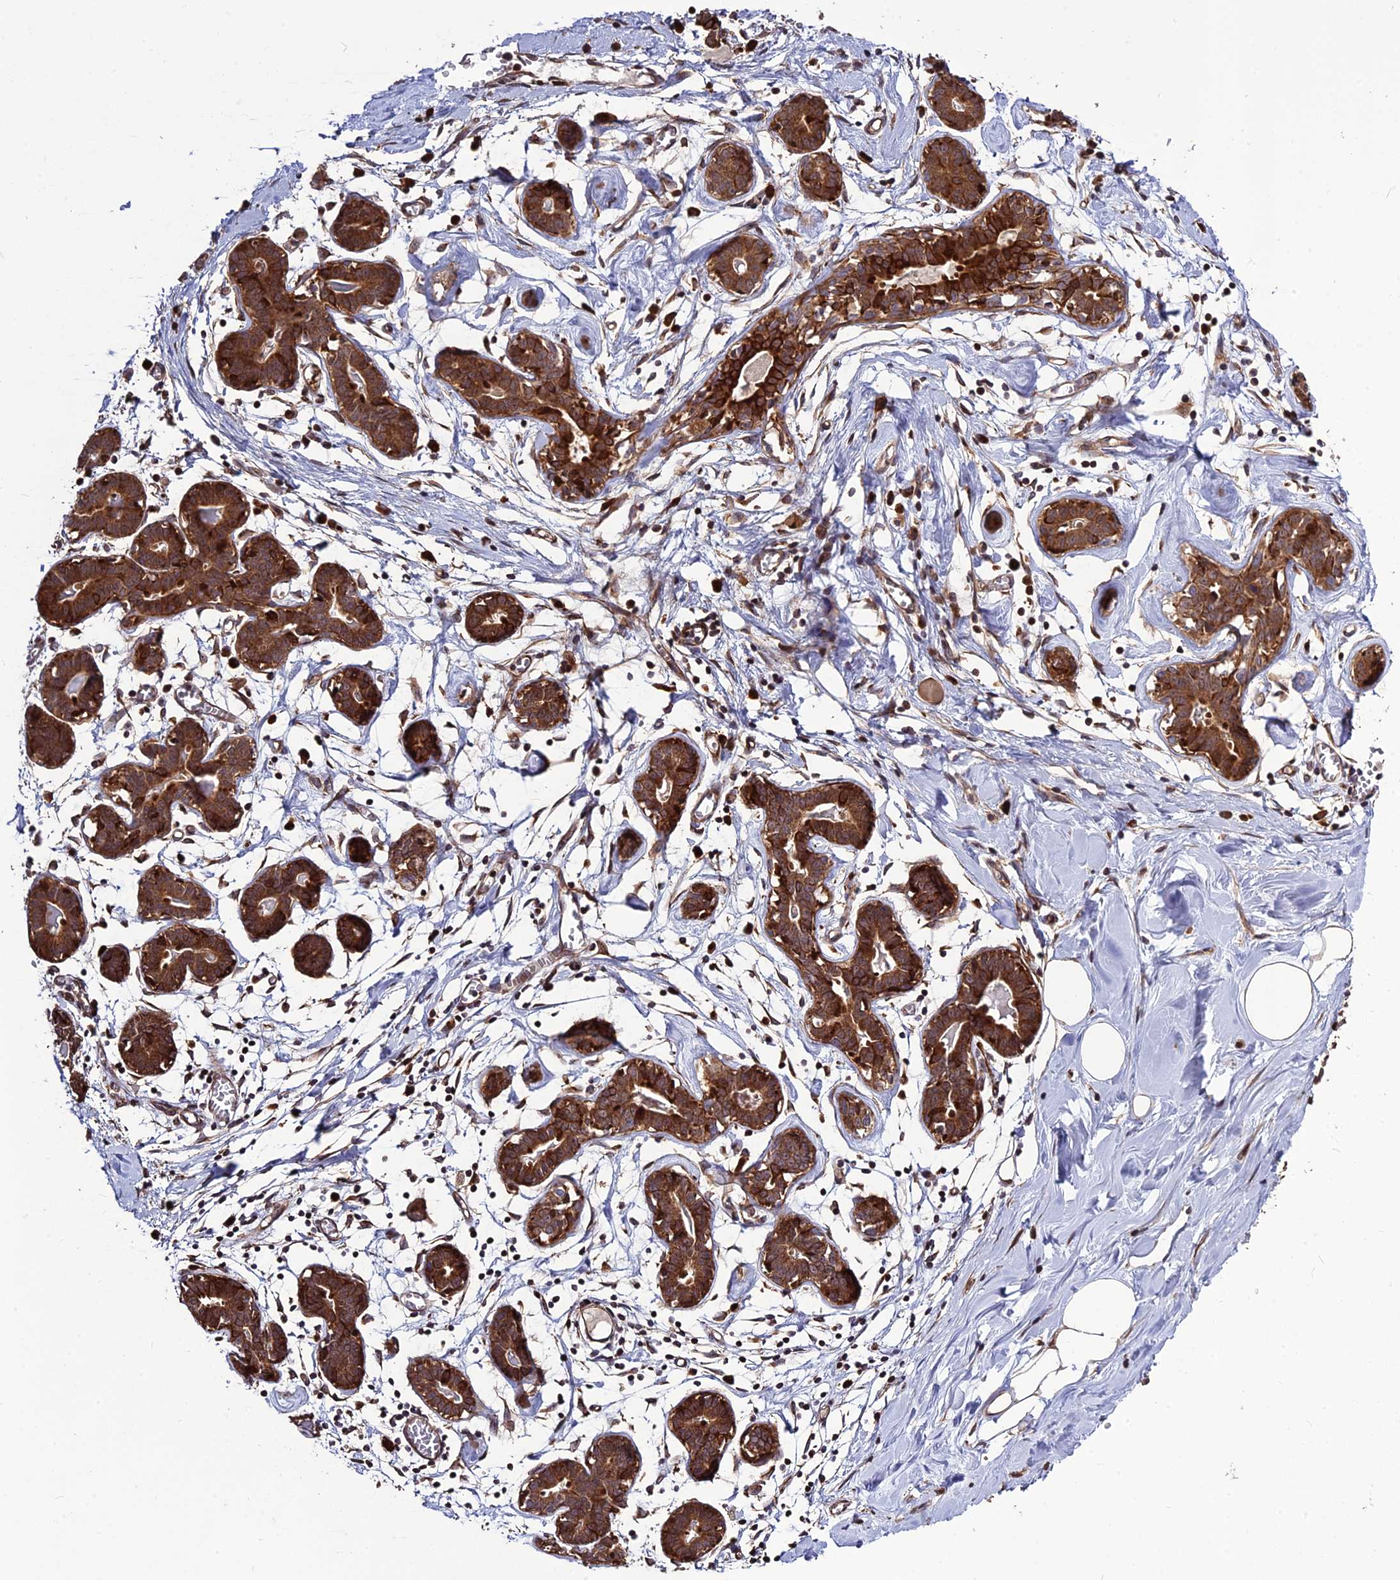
{"staining": {"intensity": "negative", "quantity": "none", "location": "none"}, "tissue": "breast", "cell_type": "Adipocytes", "image_type": "normal", "snomed": [{"axis": "morphology", "description": "Normal tissue, NOS"}, {"axis": "topography", "description": "Breast"}], "caption": "Immunohistochemical staining of unremarkable breast shows no significant expression in adipocytes. (DAB (3,3'-diaminobenzidine) immunohistochemistry (IHC), high magnification).", "gene": "SPG21", "patient": {"sex": "female", "age": 27}}